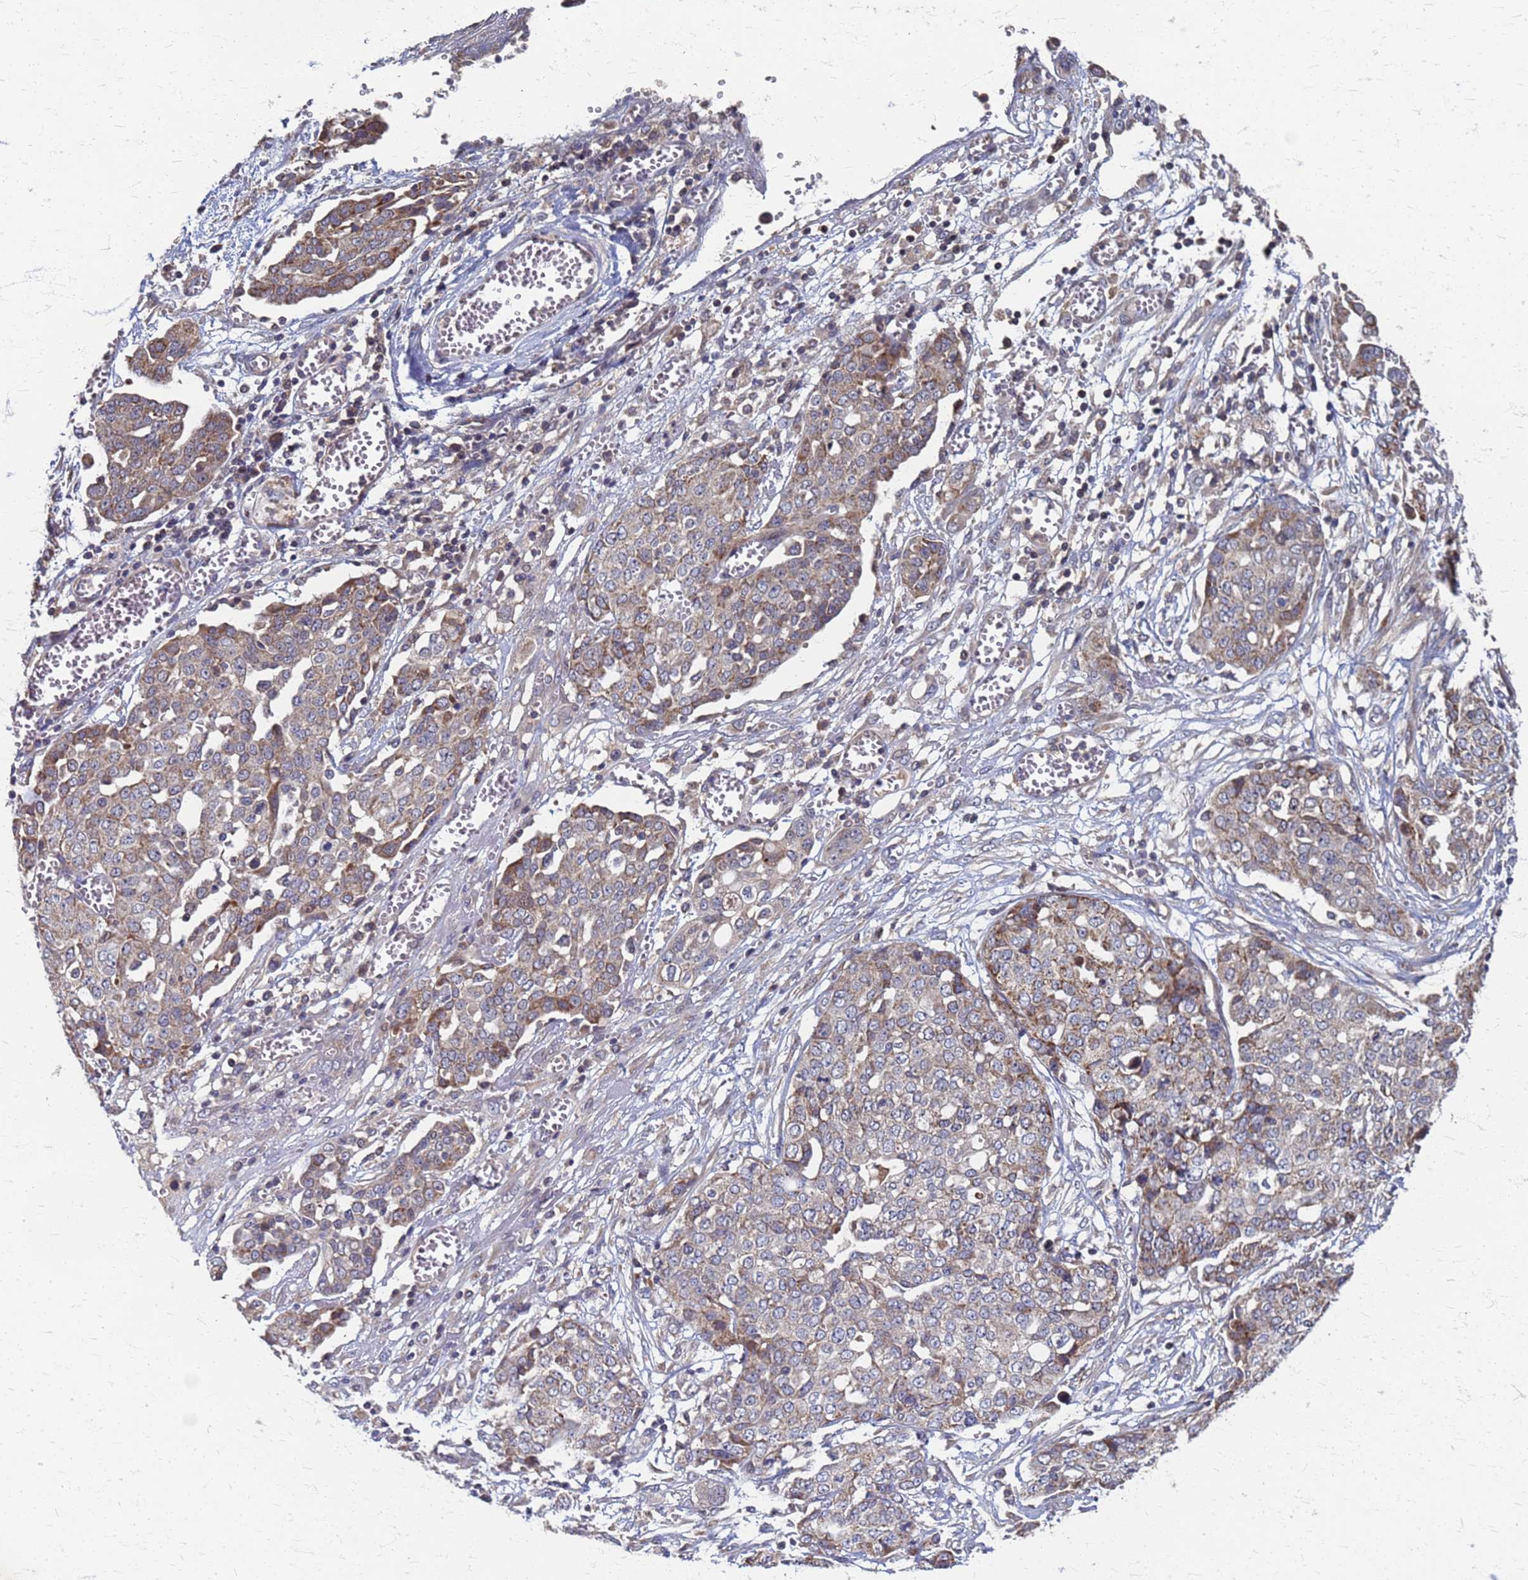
{"staining": {"intensity": "weak", "quantity": "25%-75%", "location": "cytoplasmic/membranous"}, "tissue": "ovarian cancer", "cell_type": "Tumor cells", "image_type": "cancer", "snomed": [{"axis": "morphology", "description": "Cystadenocarcinoma, serous, NOS"}, {"axis": "topography", "description": "Soft tissue"}, {"axis": "topography", "description": "Ovary"}], "caption": "Immunohistochemistry of human ovarian cancer shows low levels of weak cytoplasmic/membranous expression in approximately 25%-75% of tumor cells.", "gene": "ATPAF1", "patient": {"sex": "female", "age": 57}}